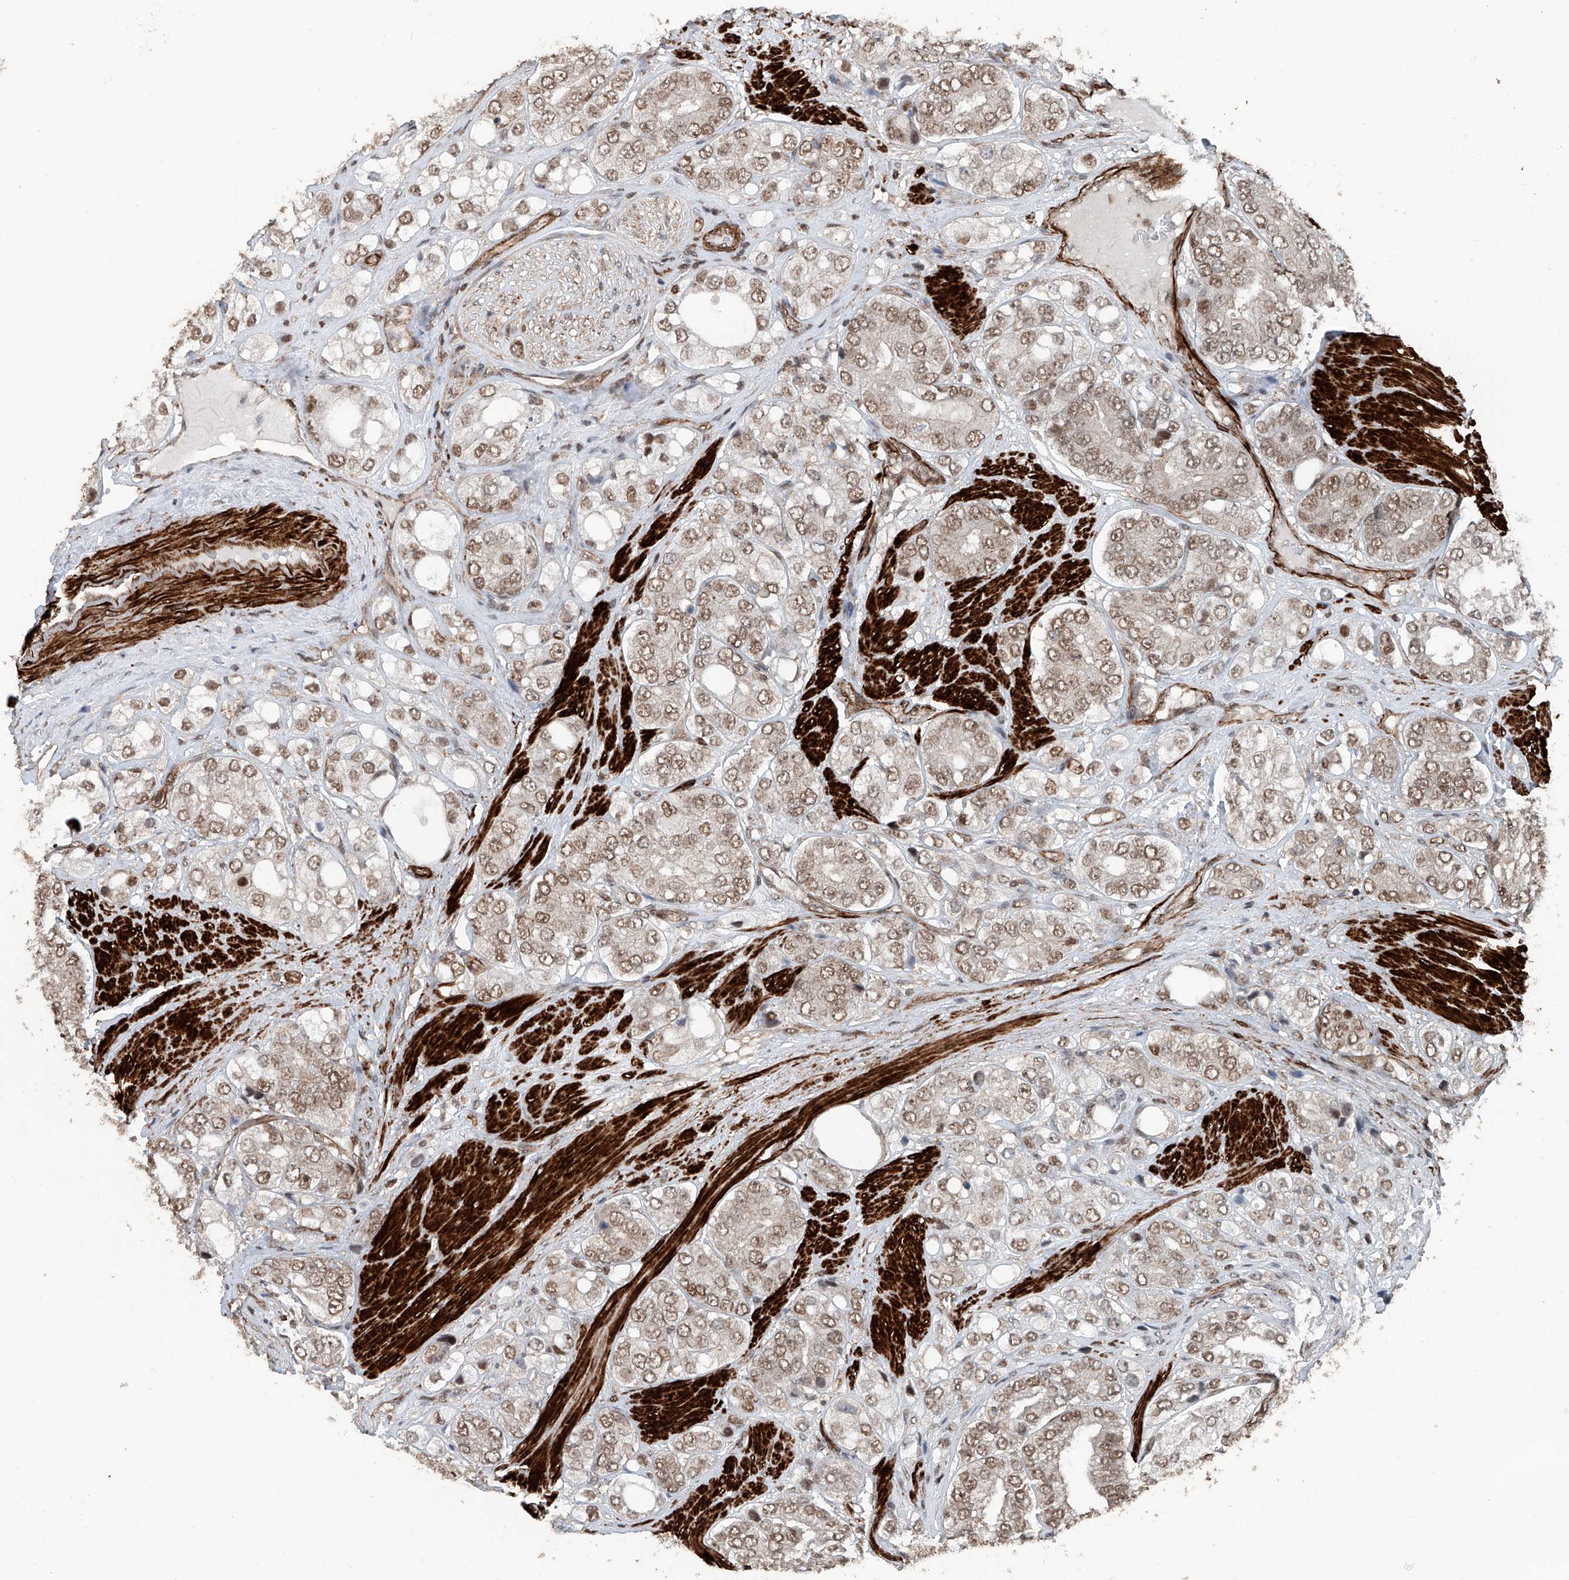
{"staining": {"intensity": "moderate", "quantity": ">75%", "location": "nuclear"}, "tissue": "prostate cancer", "cell_type": "Tumor cells", "image_type": "cancer", "snomed": [{"axis": "morphology", "description": "Adenocarcinoma, High grade"}, {"axis": "topography", "description": "Prostate"}], "caption": "Immunohistochemistry (IHC) of adenocarcinoma (high-grade) (prostate) exhibits medium levels of moderate nuclear positivity in approximately >75% of tumor cells. The staining is performed using DAB (3,3'-diaminobenzidine) brown chromogen to label protein expression. The nuclei are counter-stained blue using hematoxylin.", "gene": "SDE2", "patient": {"sex": "male", "age": 50}}